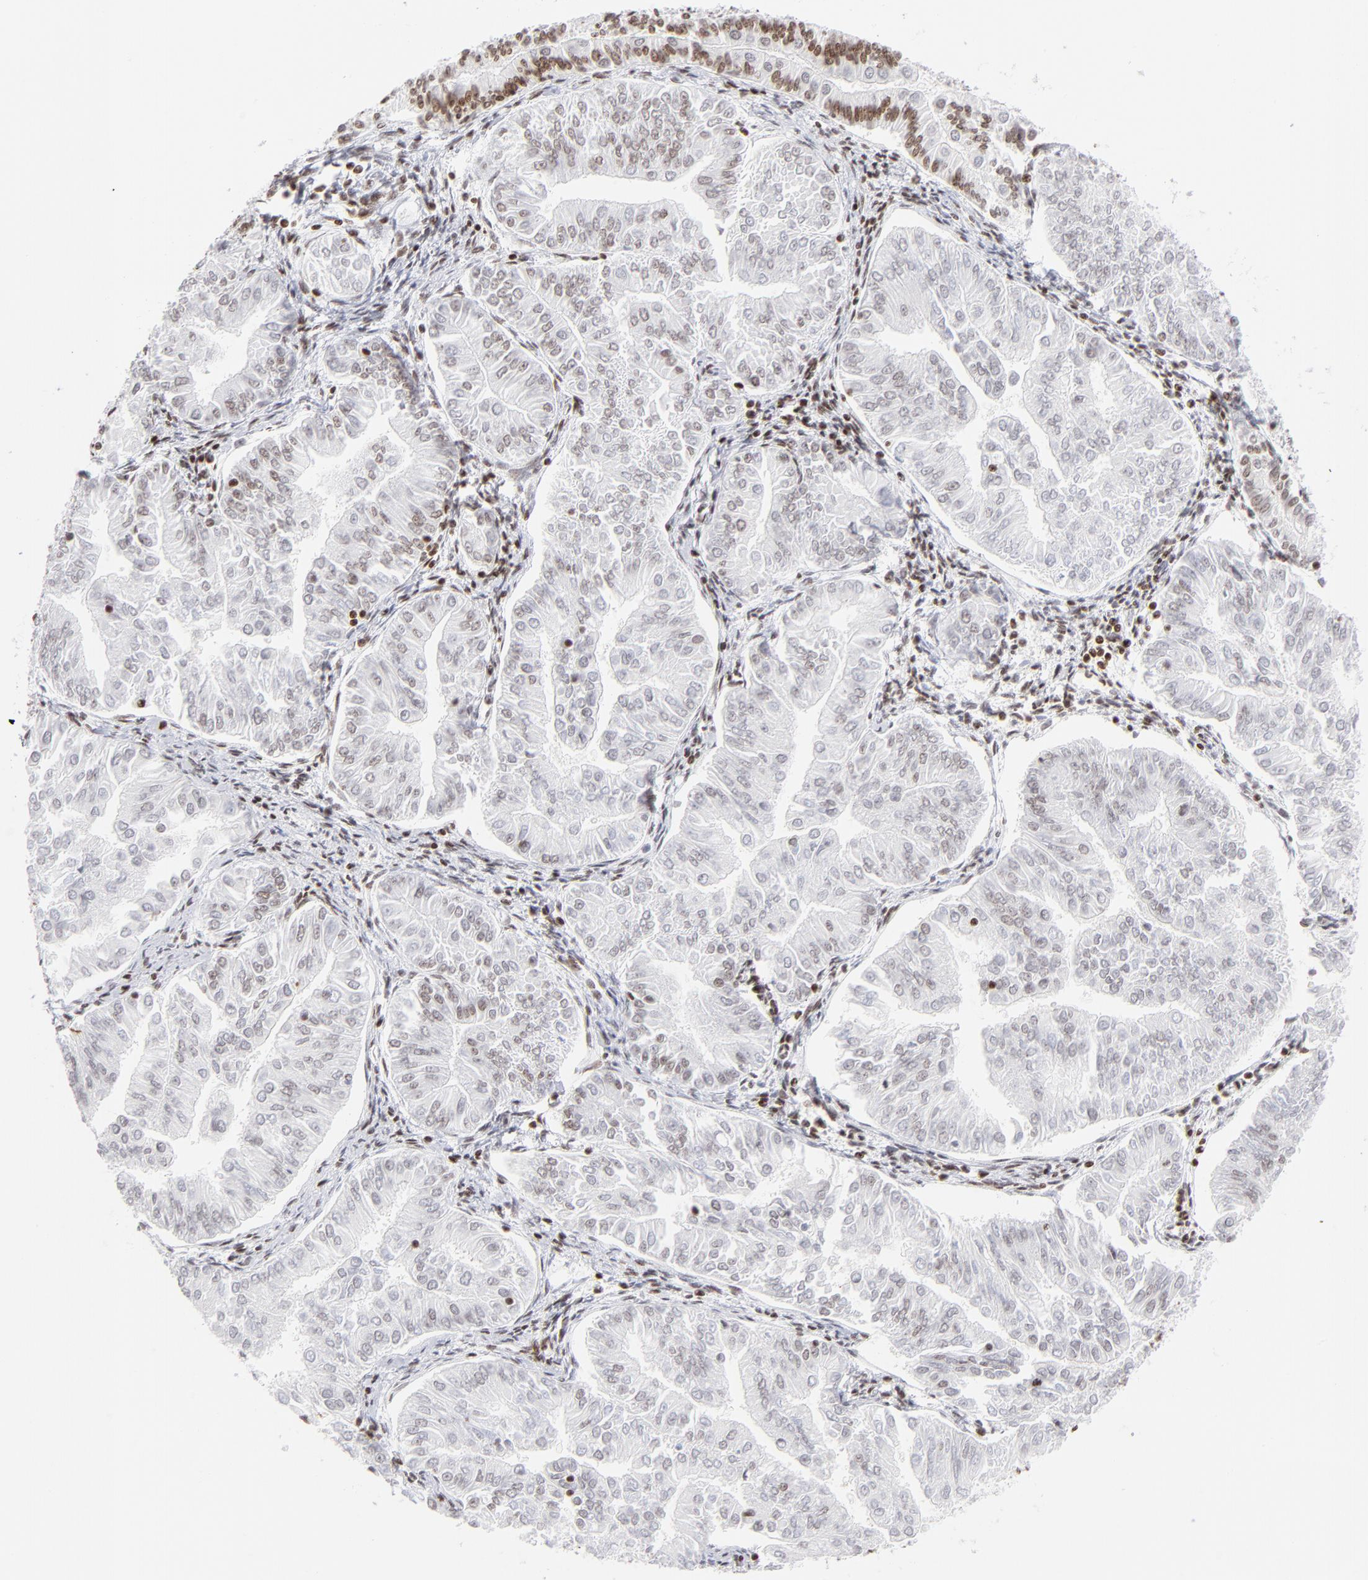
{"staining": {"intensity": "weak", "quantity": "25%-75%", "location": "nuclear"}, "tissue": "endometrial cancer", "cell_type": "Tumor cells", "image_type": "cancer", "snomed": [{"axis": "morphology", "description": "Adenocarcinoma, NOS"}, {"axis": "topography", "description": "Endometrium"}], "caption": "A micrograph of endometrial cancer stained for a protein reveals weak nuclear brown staining in tumor cells.", "gene": "RTL4", "patient": {"sex": "female", "age": 53}}